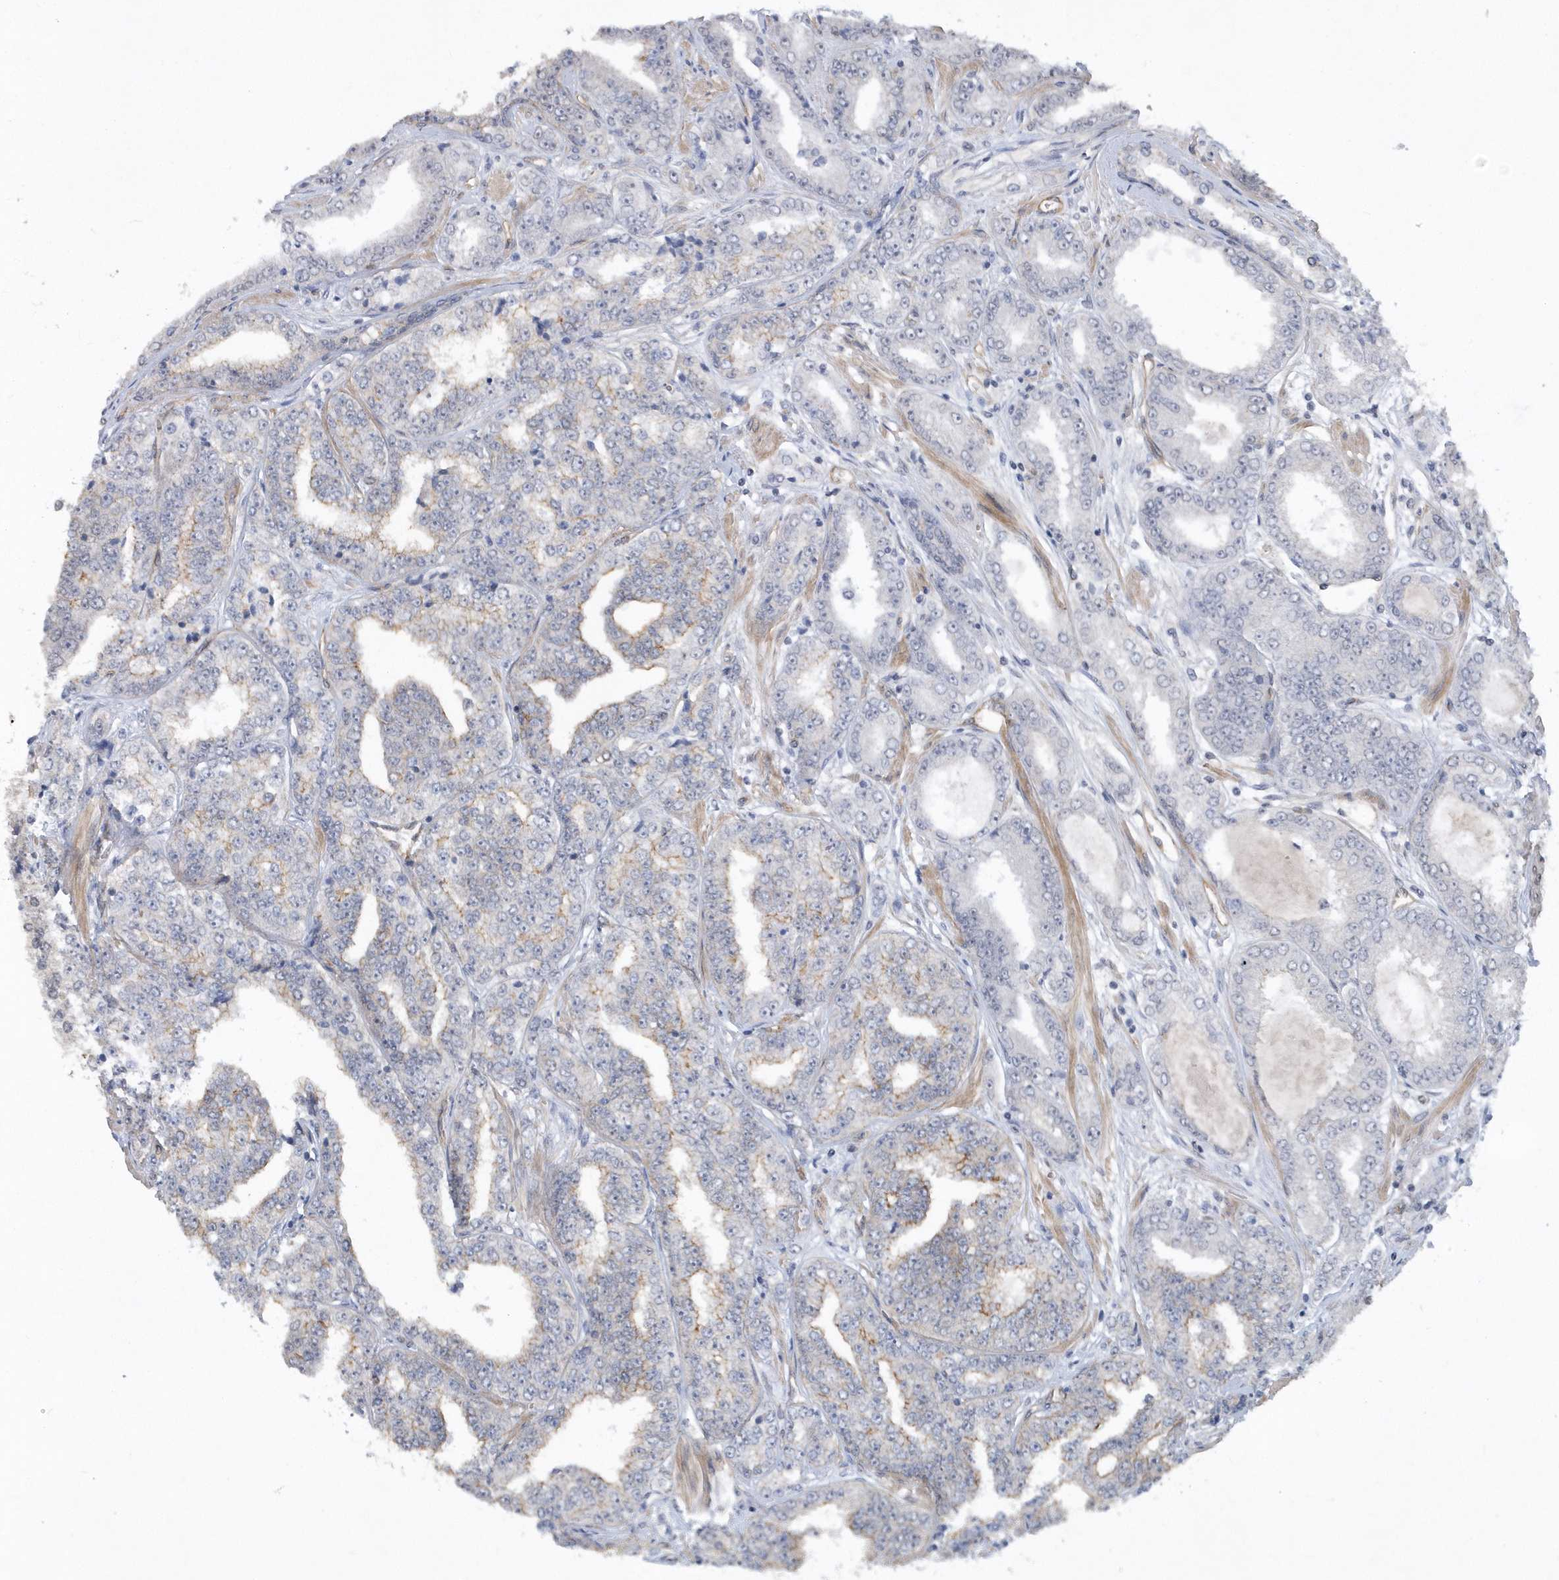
{"staining": {"intensity": "negative", "quantity": "none", "location": "none"}, "tissue": "prostate cancer", "cell_type": "Tumor cells", "image_type": "cancer", "snomed": [{"axis": "morphology", "description": "Adenocarcinoma, High grade"}, {"axis": "topography", "description": "Prostate"}], "caption": "IHC photomicrograph of neoplastic tissue: human prostate adenocarcinoma (high-grade) stained with DAB (3,3'-diaminobenzidine) shows no significant protein staining in tumor cells. The staining was performed using DAB to visualize the protein expression in brown, while the nuclei were stained in blue with hematoxylin (Magnification: 20x).", "gene": "RAI14", "patient": {"sex": "male", "age": 71}}